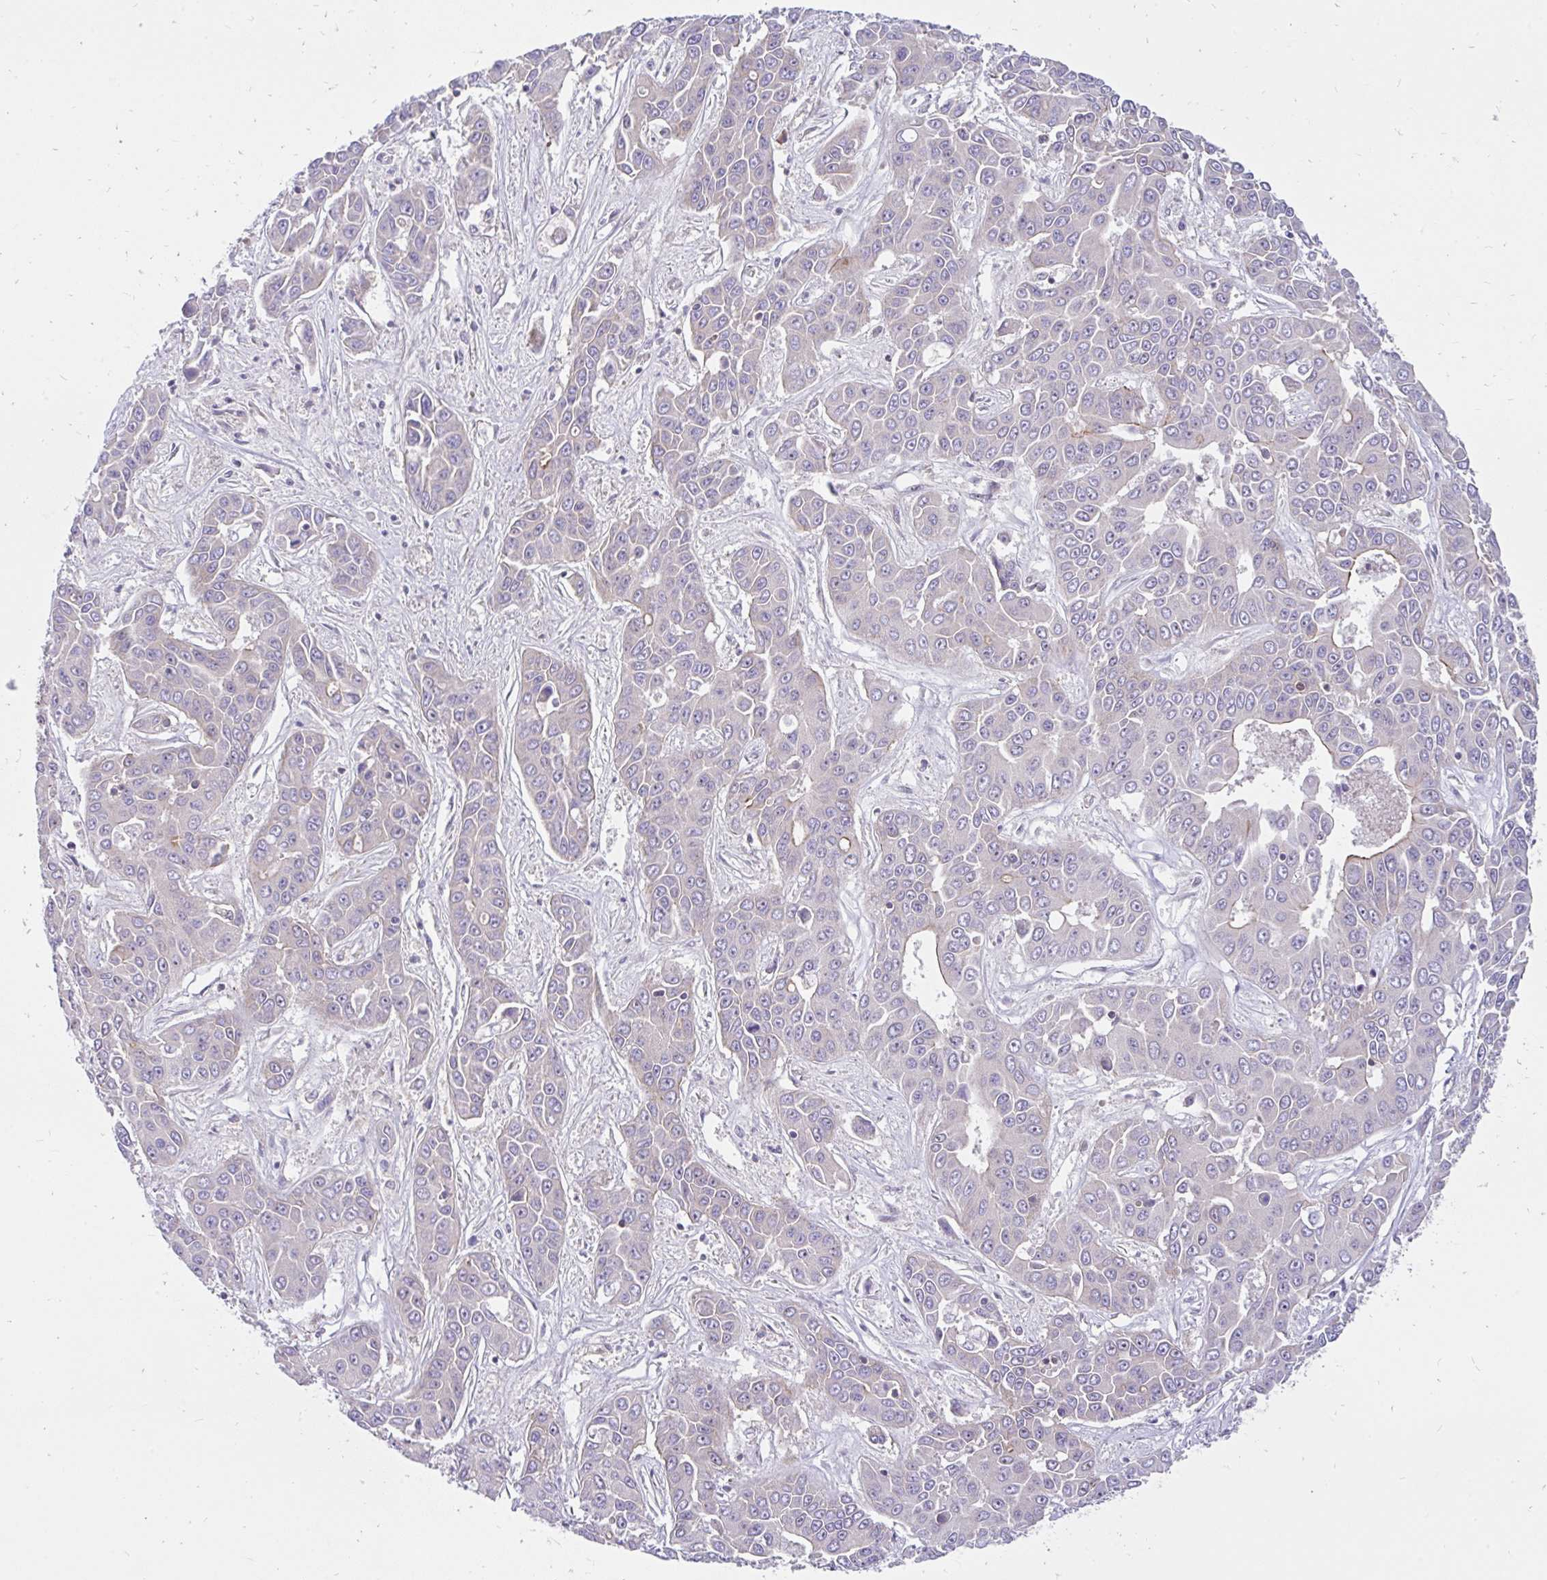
{"staining": {"intensity": "weak", "quantity": "<25%", "location": "cytoplasmic/membranous"}, "tissue": "liver cancer", "cell_type": "Tumor cells", "image_type": "cancer", "snomed": [{"axis": "morphology", "description": "Cholangiocarcinoma"}, {"axis": "topography", "description": "Liver"}], "caption": "IHC of human liver cholangiocarcinoma demonstrates no positivity in tumor cells.", "gene": "LRRC26", "patient": {"sex": "female", "age": 52}}